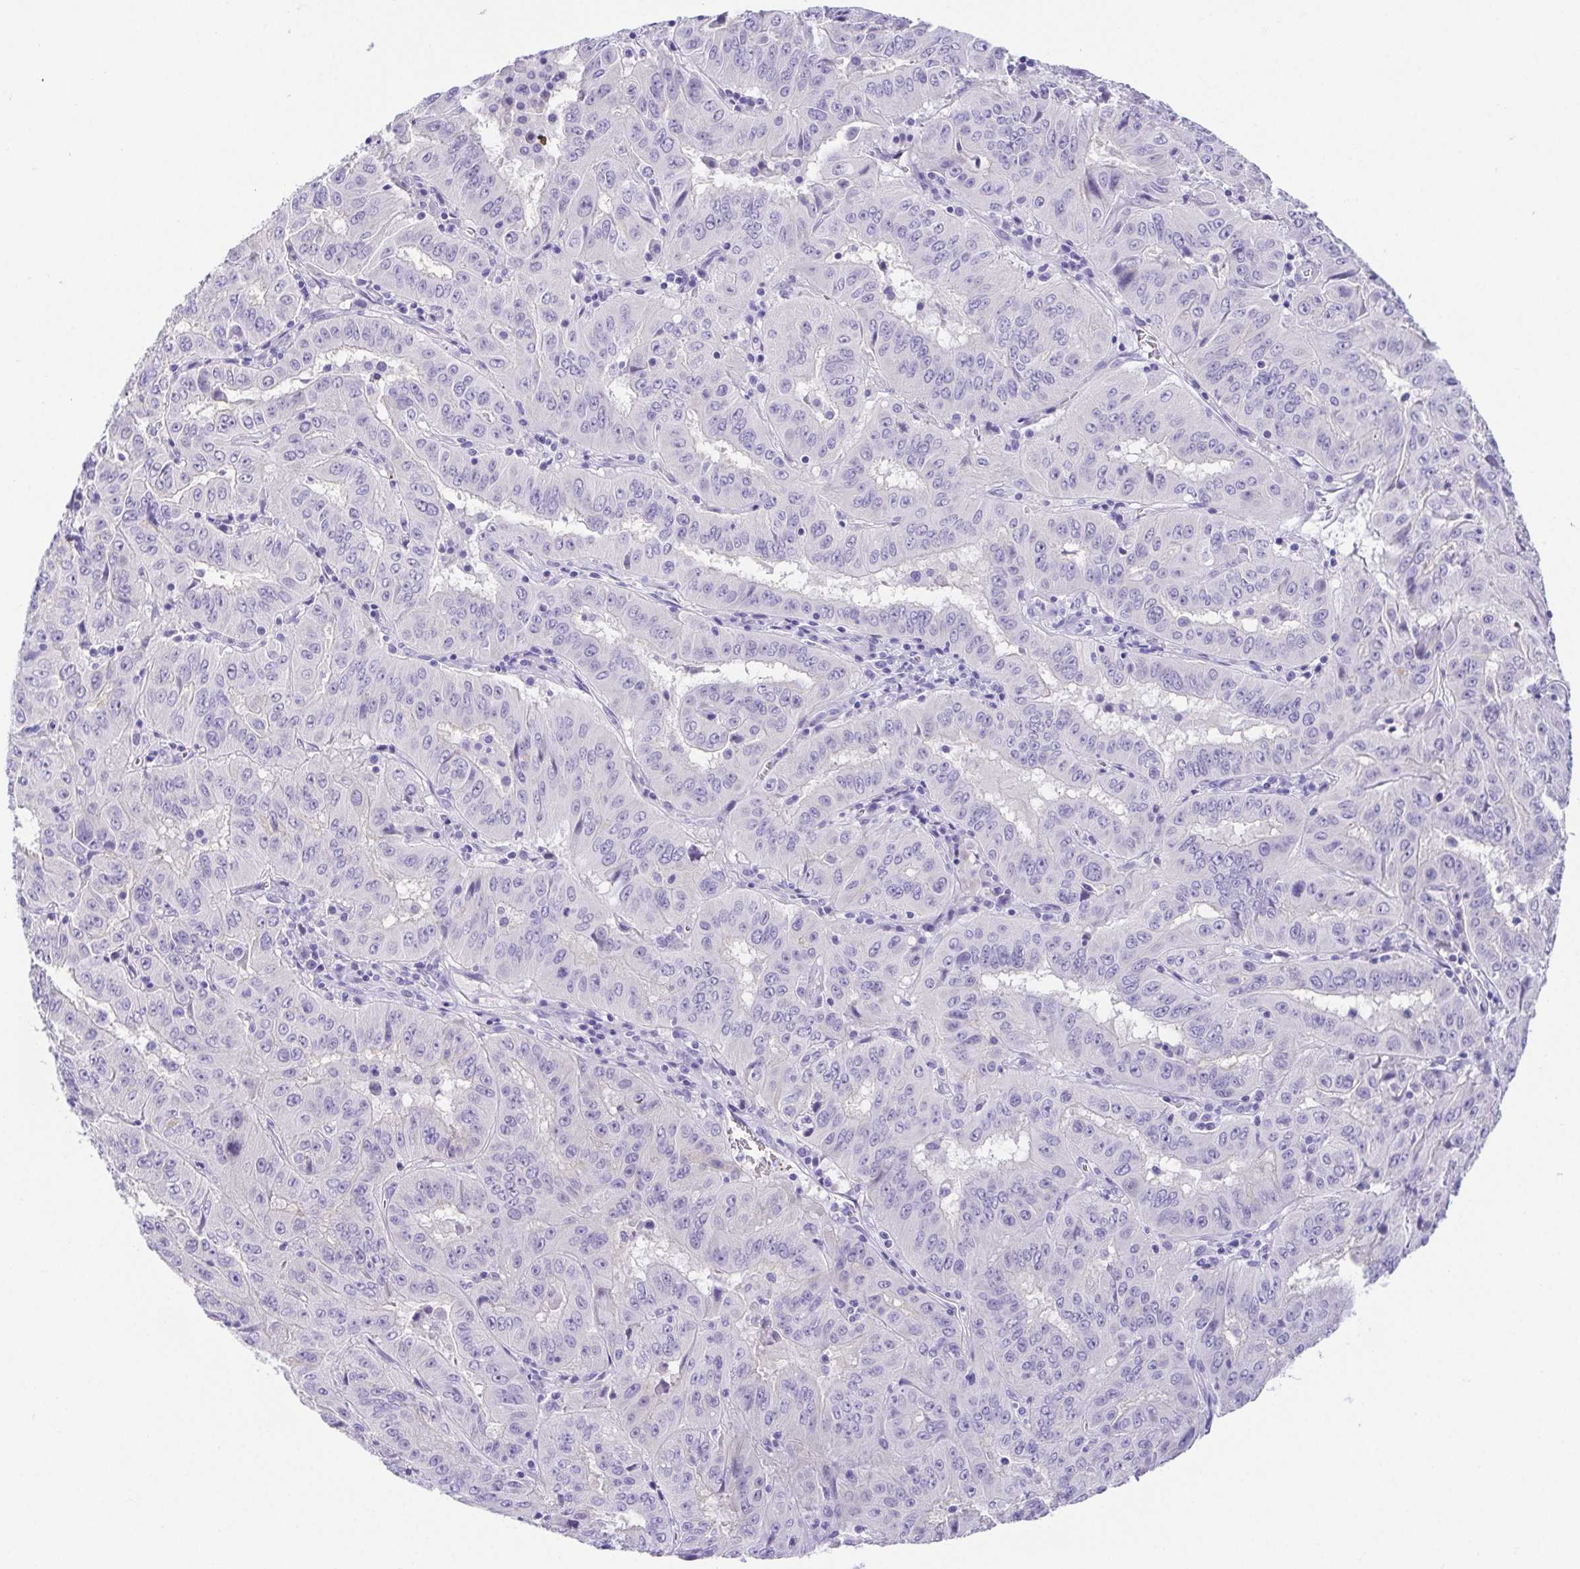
{"staining": {"intensity": "negative", "quantity": "none", "location": "none"}, "tissue": "pancreatic cancer", "cell_type": "Tumor cells", "image_type": "cancer", "snomed": [{"axis": "morphology", "description": "Adenocarcinoma, NOS"}, {"axis": "topography", "description": "Pancreas"}], "caption": "Protein analysis of adenocarcinoma (pancreatic) shows no significant staining in tumor cells.", "gene": "SPATA4", "patient": {"sex": "male", "age": 63}}